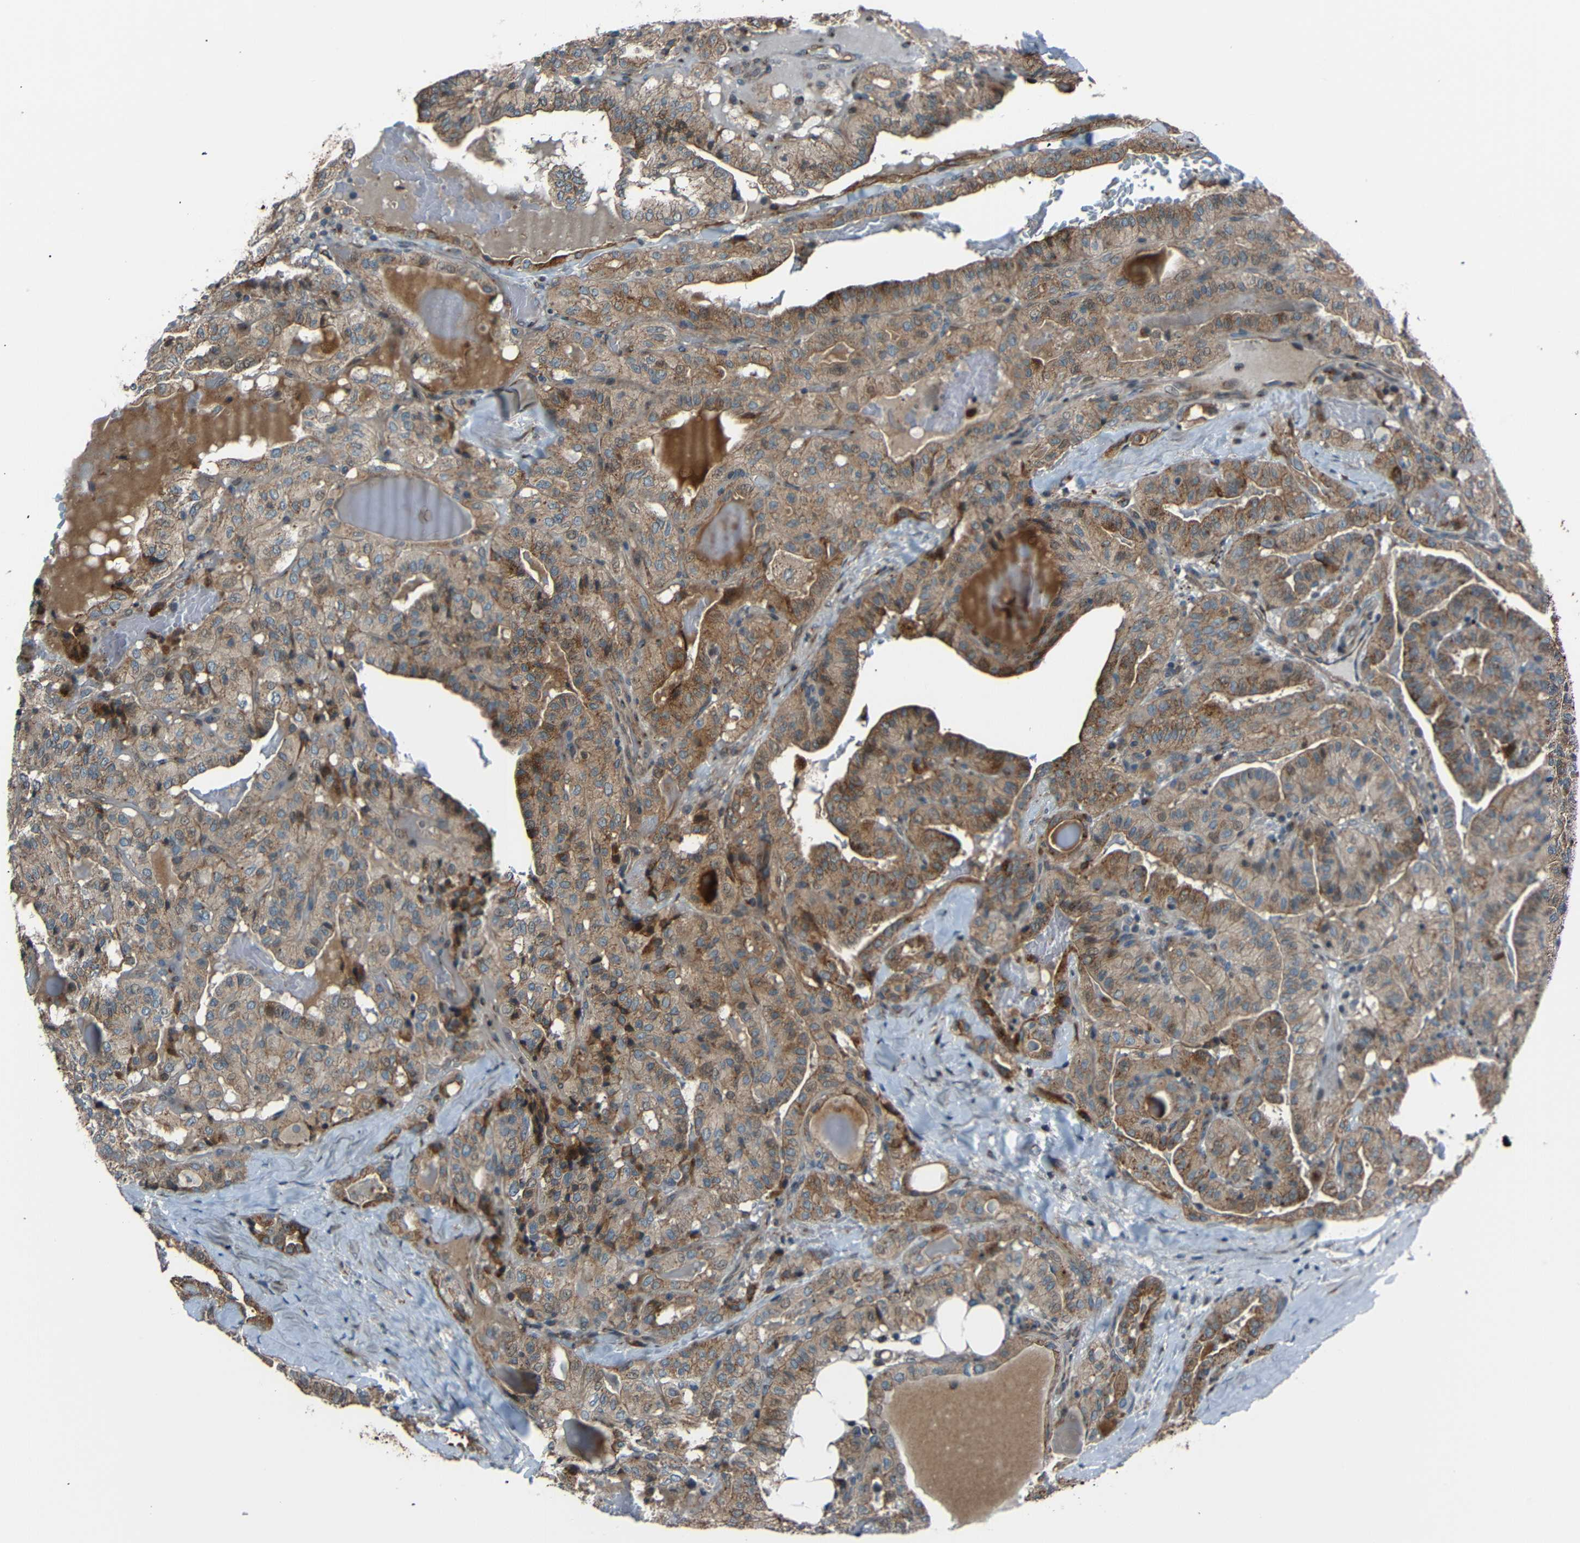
{"staining": {"intensity": "moderate", "quantity": ">75%", "location": "cytoplasmic/membranous"}, "tissue": "thyroid cancer", "cell_type": "Tumor cells", "image_type": "cancer", "snomed": [{"axis": "morphology", "description": "Papillary adenocarcinoma, NOS"}, {"axis": "topography", "description": "Thyroid gland"}], "caption": "A histopathology image showing moderate cytoplasmic/membranous expression in approximately >75% of tumor cells in thyroid papillary adenocarcinoma, as visualized by brown immunohistochemical staining.", "gene": "AKAP9", "patient": {"sex": "male", "age": 77}}